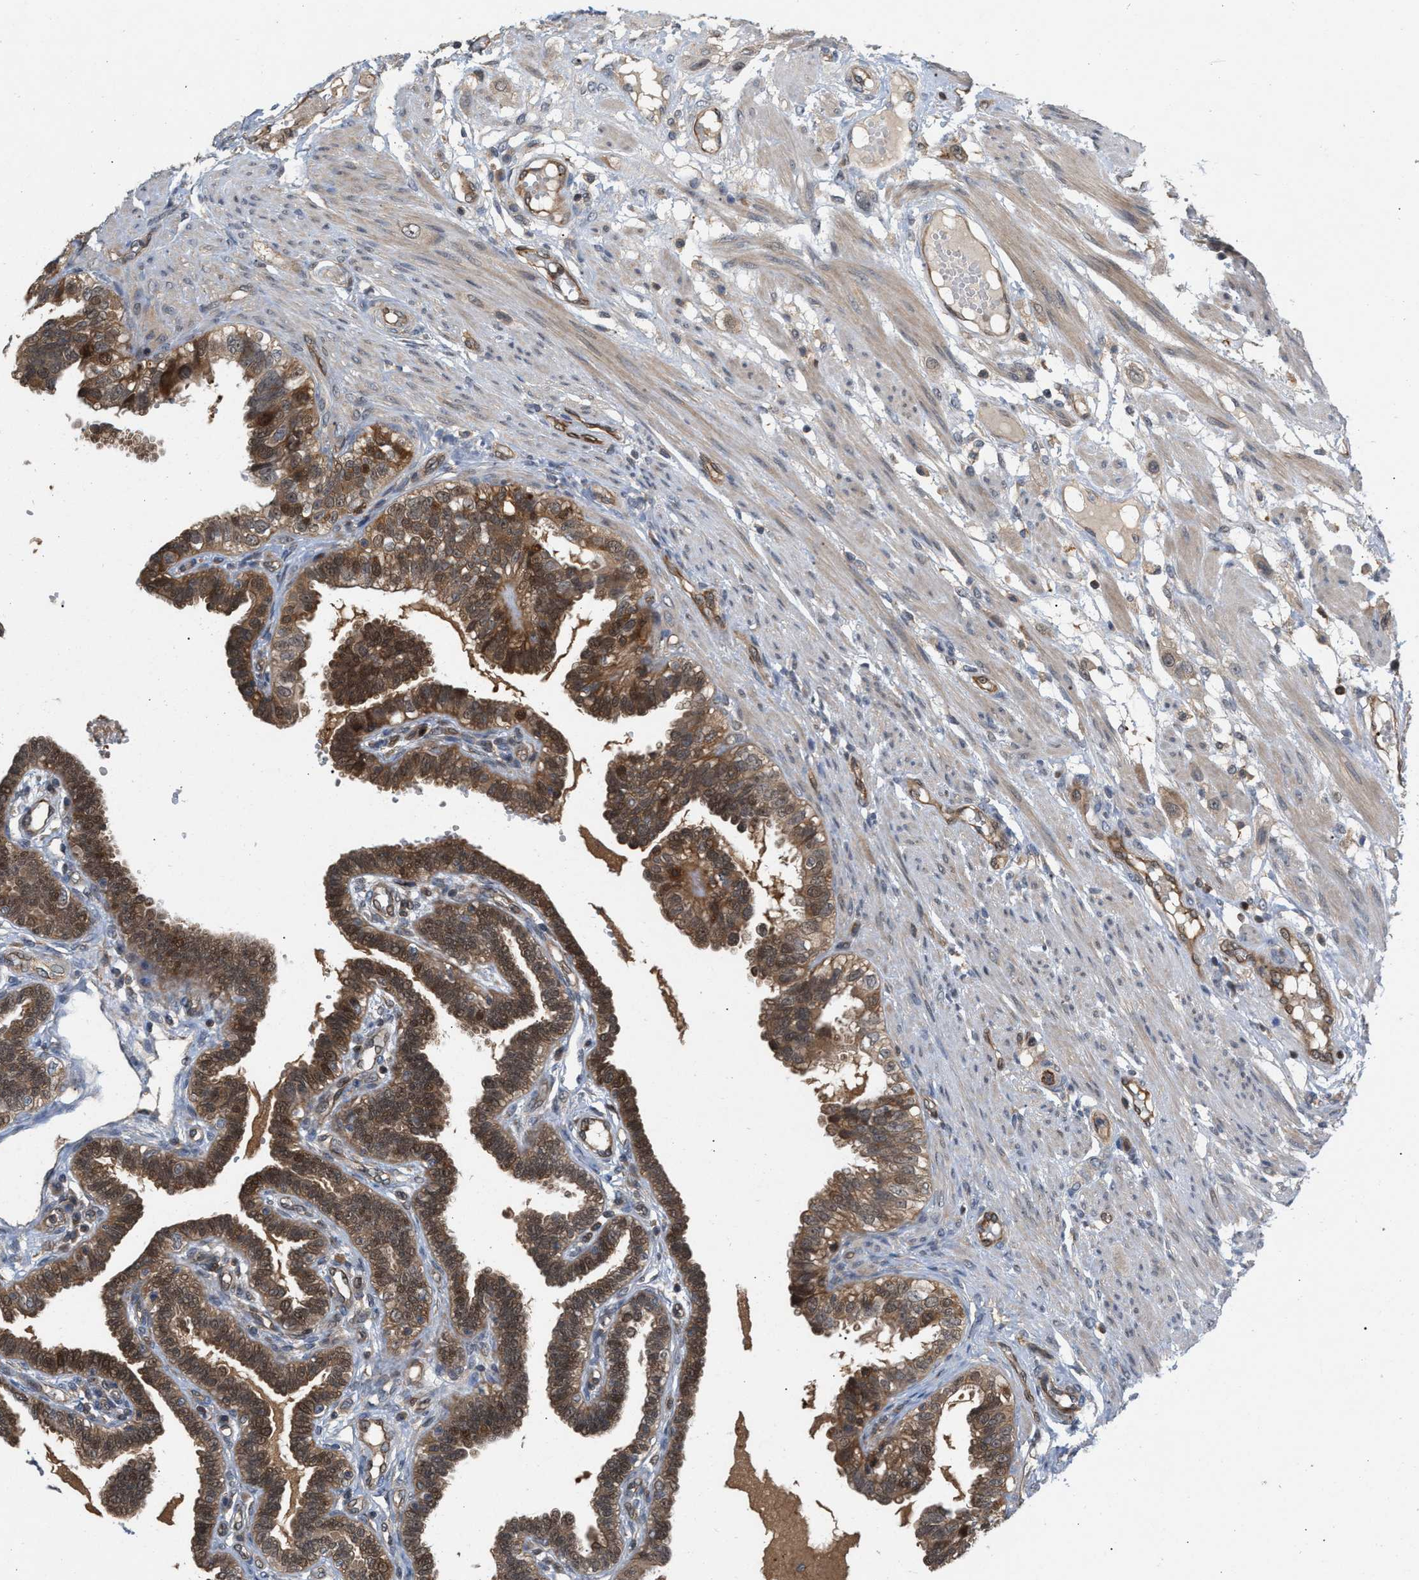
{"staining": {"intensity": "strong", "quantity": ">75%", "location": "cytoplasmic/membranous,nuclear"}, "tissue": "fallopian tube", "cell_type": "Glandular cells", "image_type": "normal", "snomed": [{"axis": "morphology", "description": "Normal tissue, NOS"}, {"axis": "topography", "description": "Fallopian tube"}, {"axis": "topography", "description": "Placenta"}], "caption": "Brown immunohistochemical staining in benign human fallopian tube shows strong cytoplasmic/membranous,nuclear staining in about >75% of glandular cells.", "gene": "GLOD4", "patient": {"sex": "female", "age": 34}}